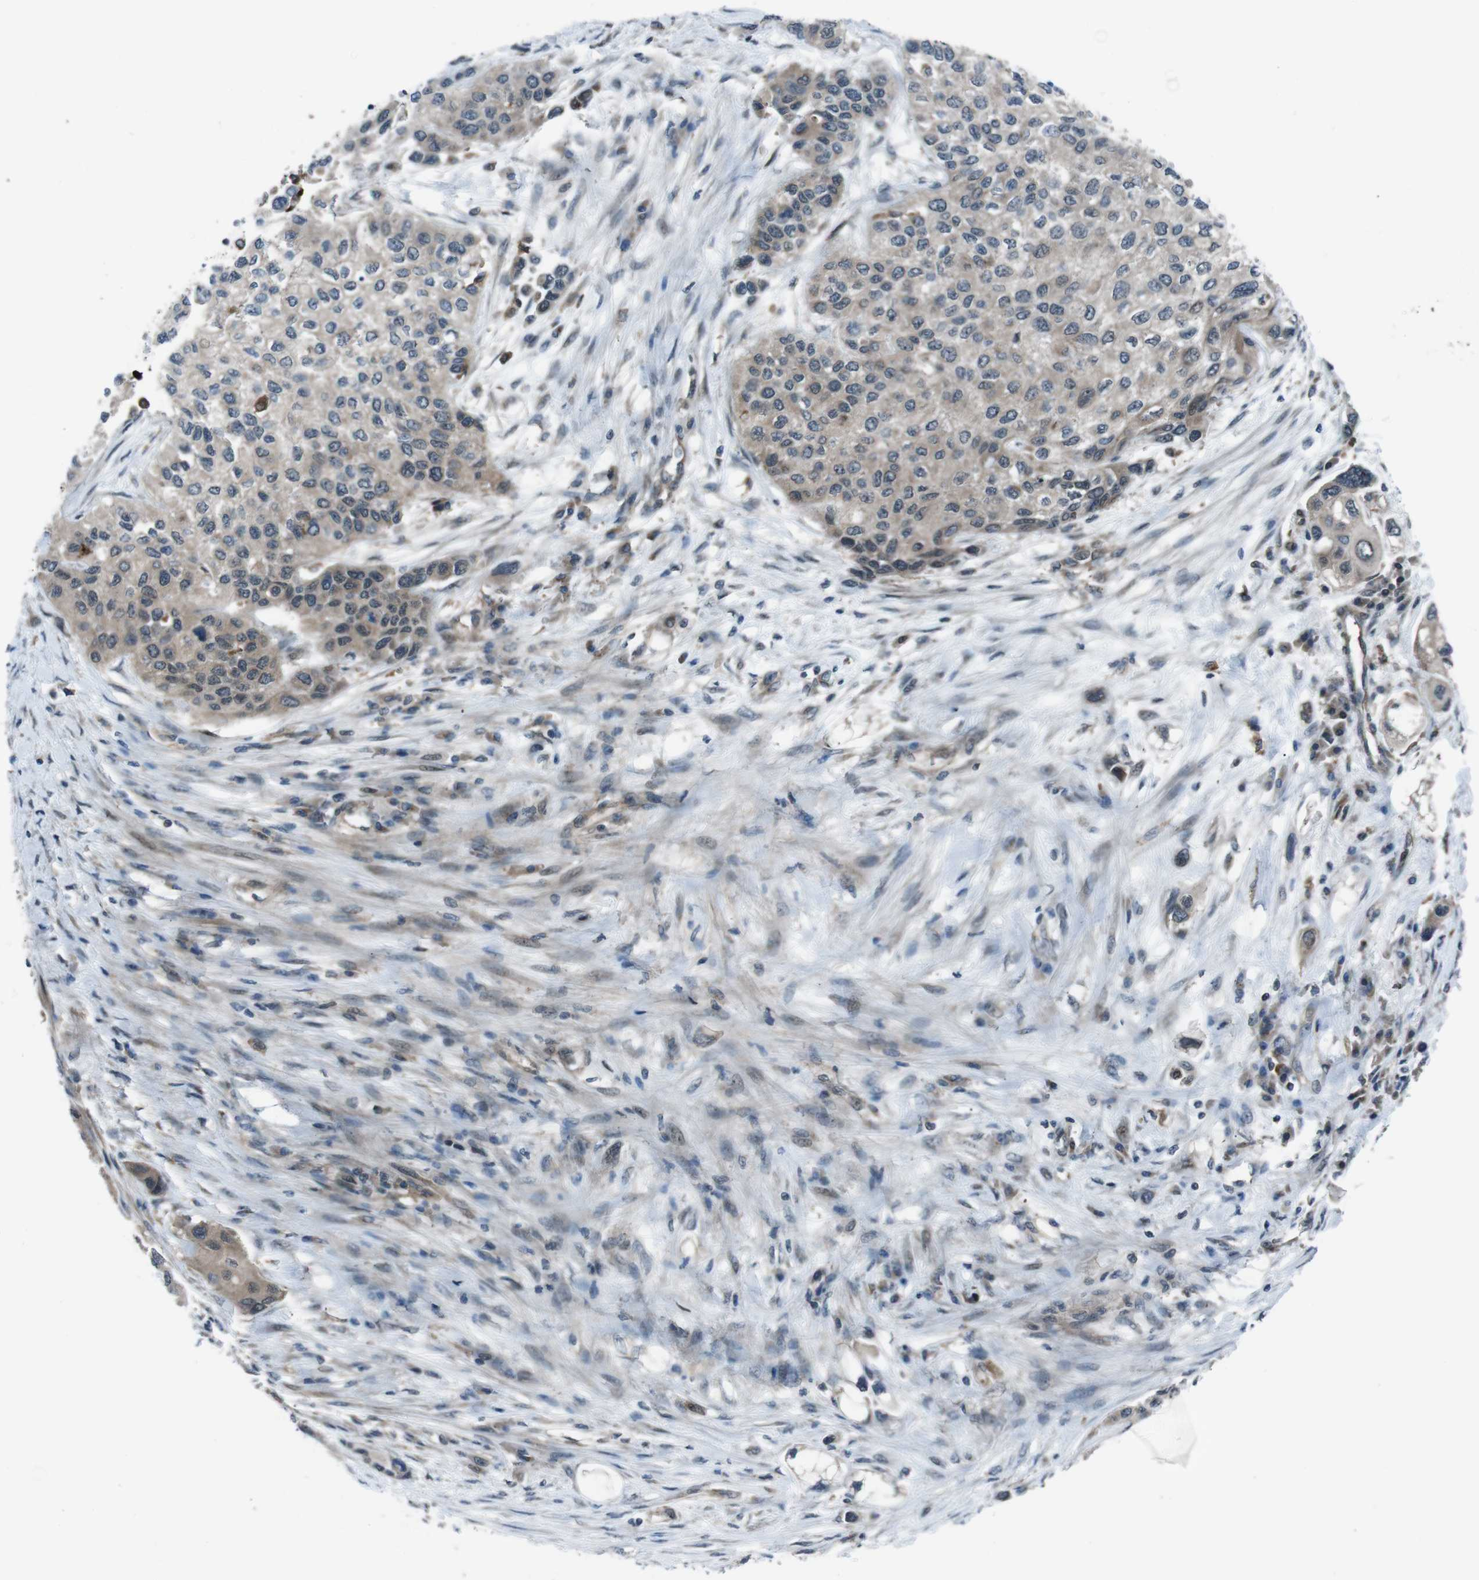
{"staining": {"intensity": "weak", "quantity": "<25%", "location": "cytoplasmic/membranous"}, "tissue": "urothelial cancer", "cell_type": "Tumor cells", "image_type": "cancer", "snomed": [{"axis": "morphology", "description": "Urothelial carcinoma, High grade"}, {"axis": "topography", "description": "Urinary bladder"}], "caption": "The histopathology image demonstrates no staining of tumor cells in urothelial carcinoma (high-grade). (DAB (3,3'-diaminobenzidine) IHC visualized using brightfield microscopy, high magnification).", "gene": "SLC27A4", "patient": {"sex": "female", "age": 56}}